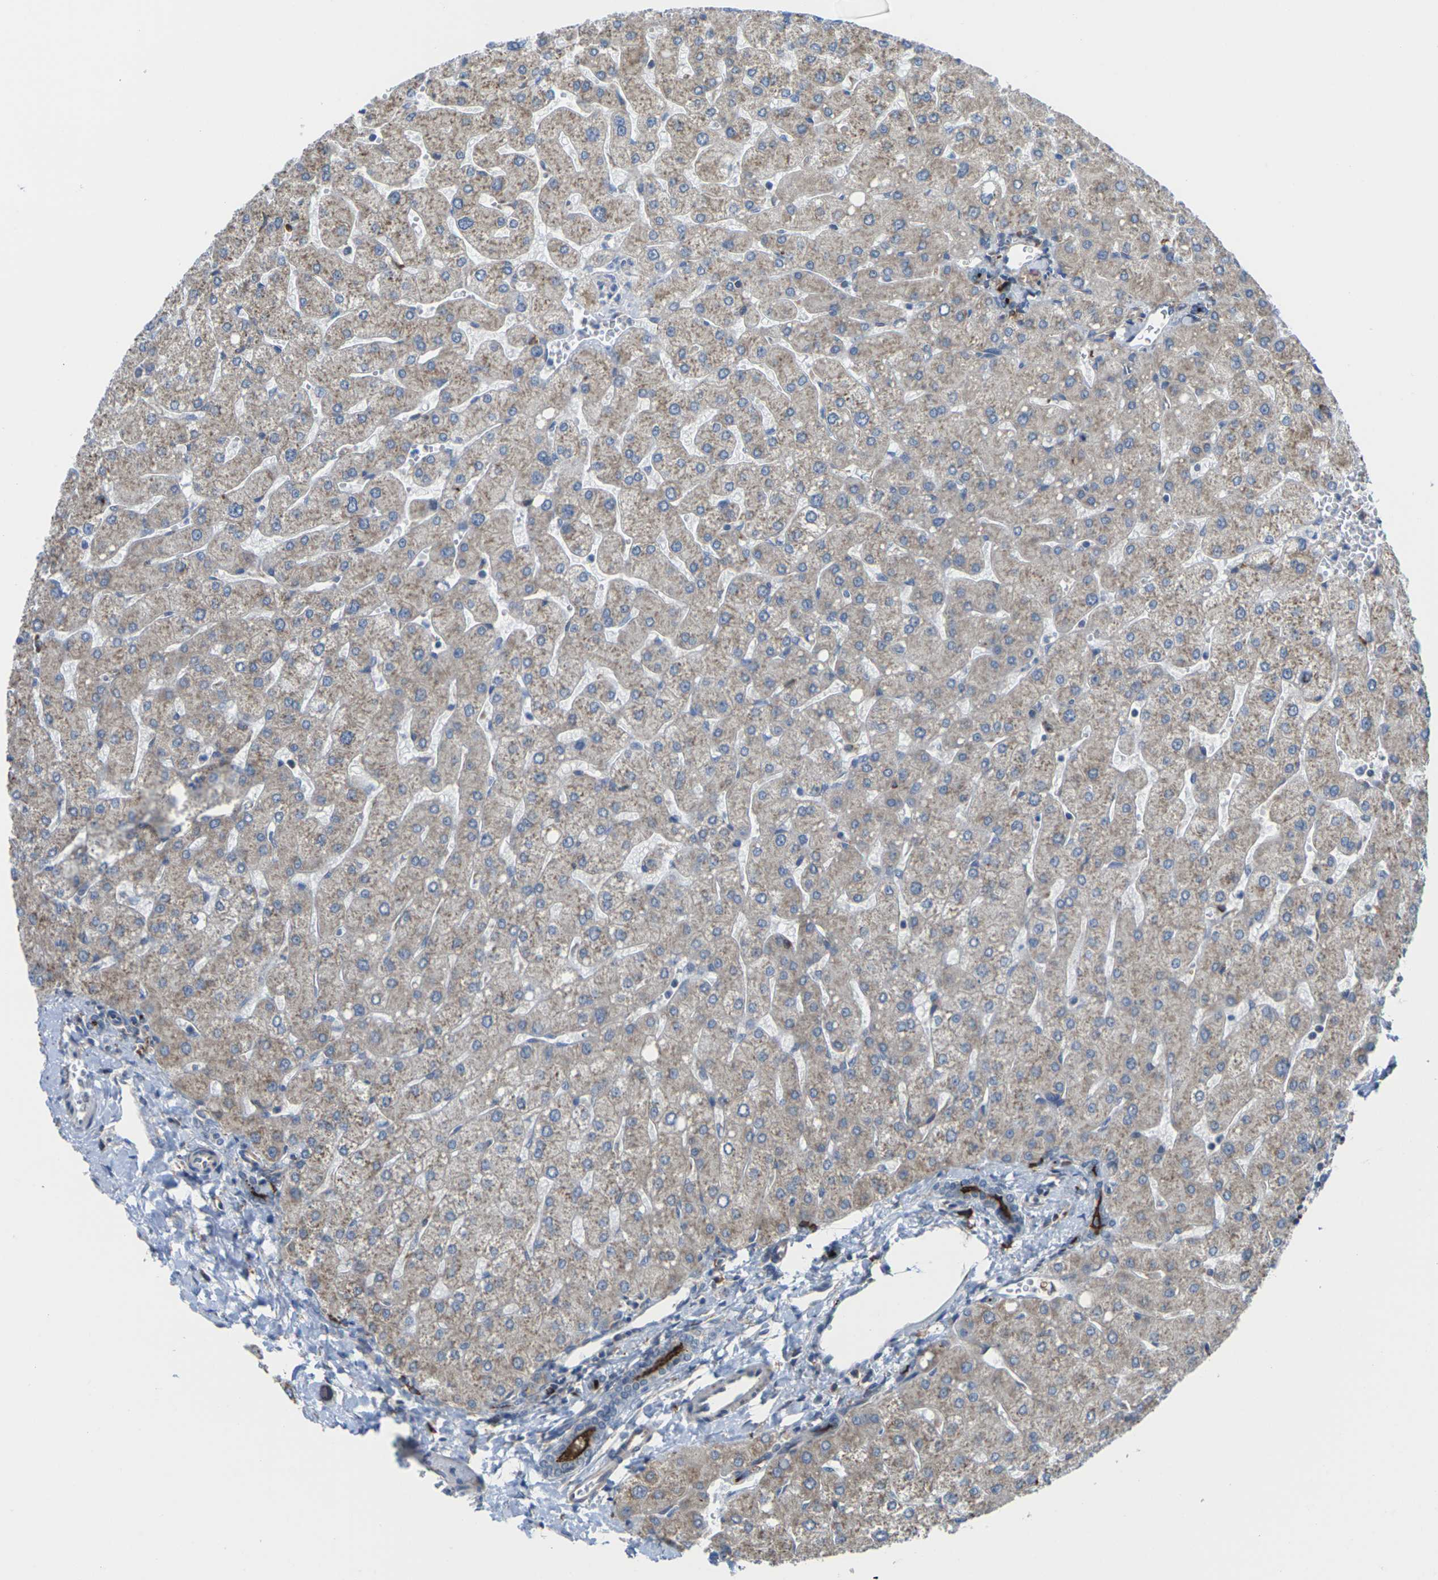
{"staining": {"intensity": "strong", "quantity": ">75%", "location": "cytoplasmic/membranous"}, "tissue": "liver", "cell_type": "Cholangiocytes", "image_type": "normal", "snomed": [{"axis": "morphology", "description": "Normal tissue, NOS"}, {"axis": "topography", "description": "Liver"}], "caption": "Protein expression analysis of normal human liver reveals strong cytoplasmic/membranous expression in about >75% of cholangiocytes. The staining was performed using DAB to visualize the protein expression in brown, while the nuclei were stained in blue with hematoxylin (Magnification: 20x).", "gene": "PDZK1IP1", "patient": {"sex": "male", "age": 55}}